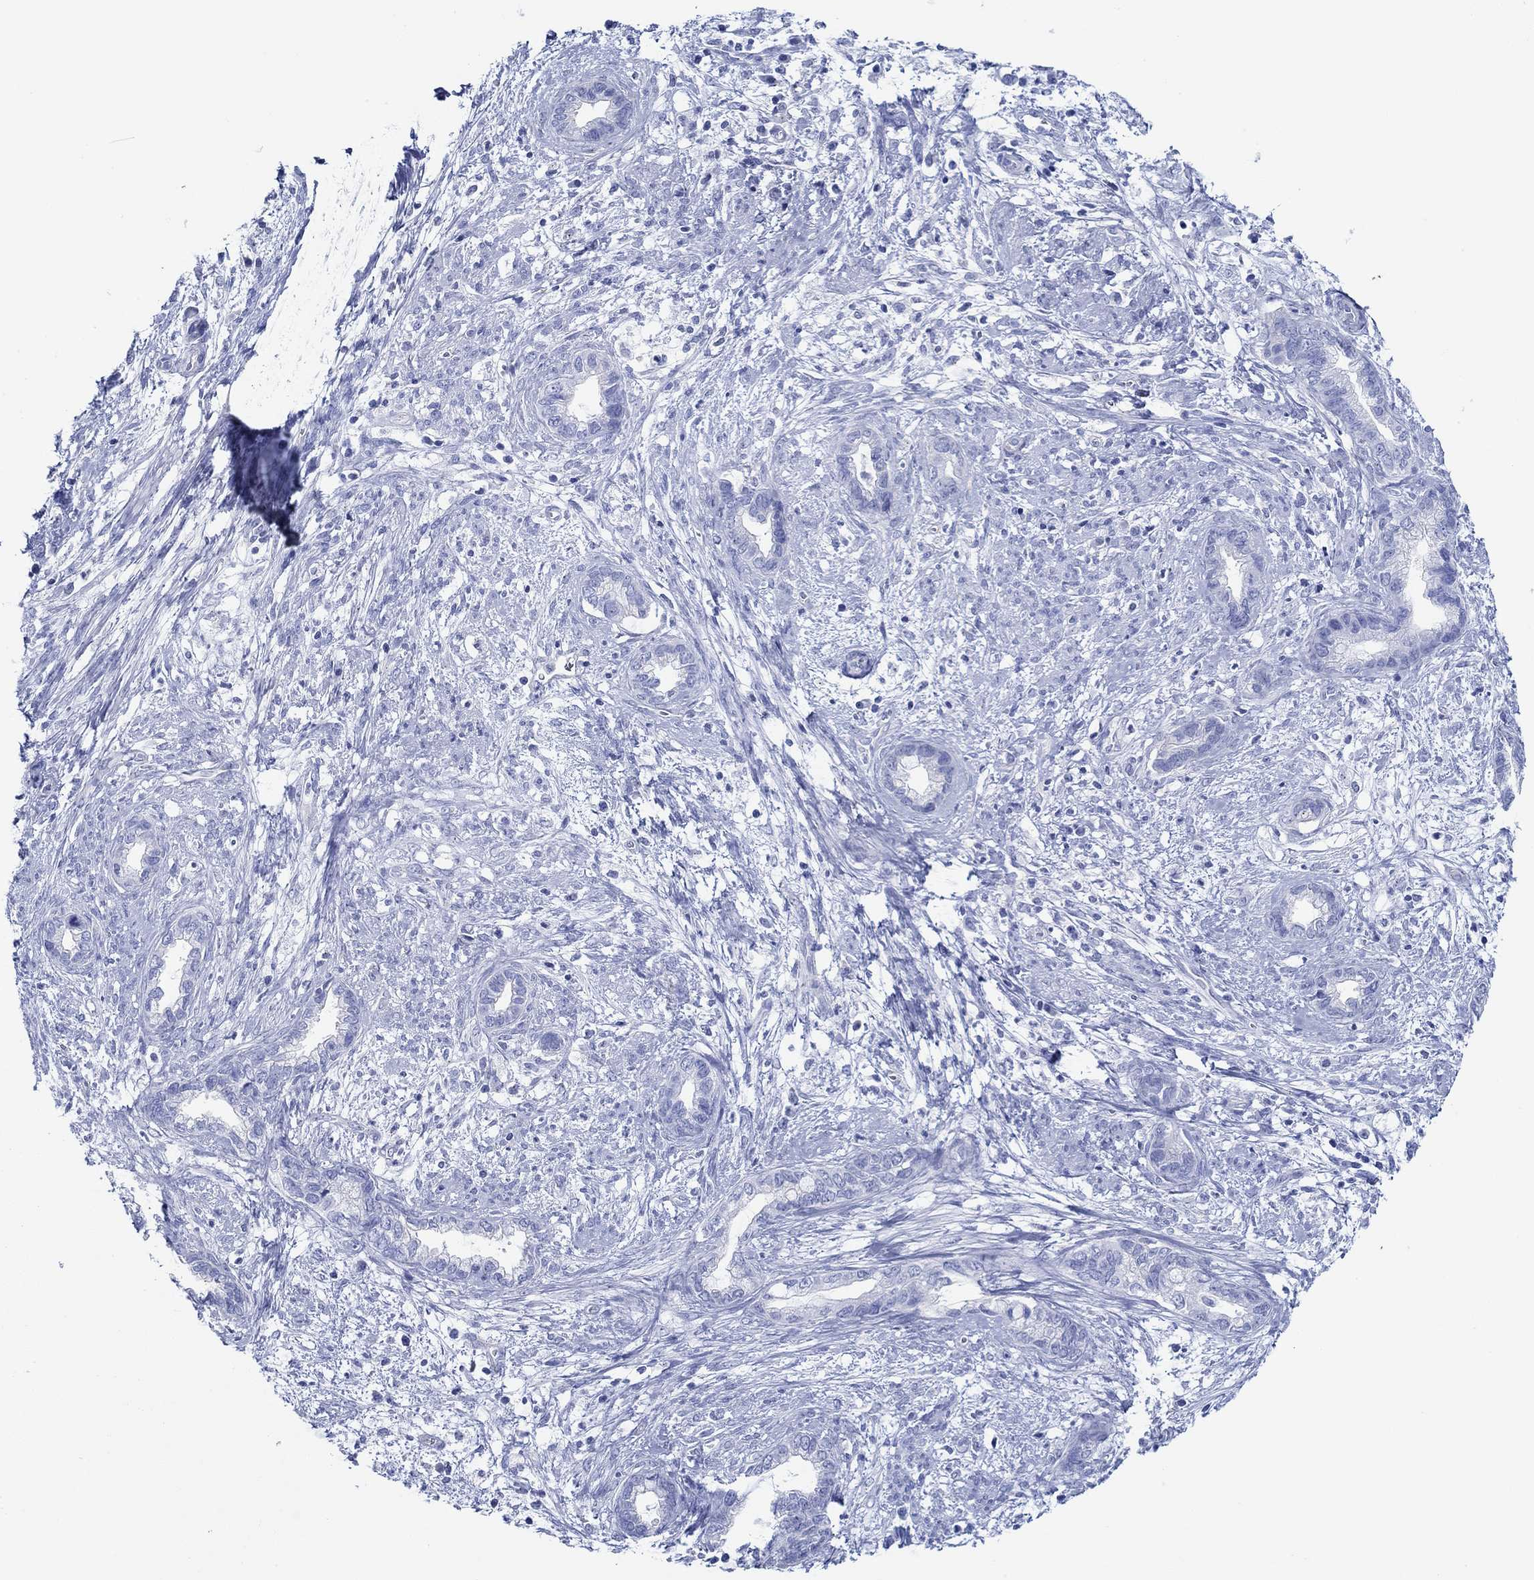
{"staining": {"intensity": "negative", "quantity": "none", "location": "none"}, "tissue": "cervical cancer", "cell_type": "Tumor cells", "image_type": "cancer", "snomed": [{"axis": "morphology", "description": "Adenocarcinoma, NOS"}, {"axis": "topography", "description": "Cervix"}], "caption": "This is a histopathology image of immunohistochemistry staining of cervical adenocarcinoma, which shows no staining in tumor cells.", "gene": "IGFBP6", "patient": {"sex": "female", "age": 62}}